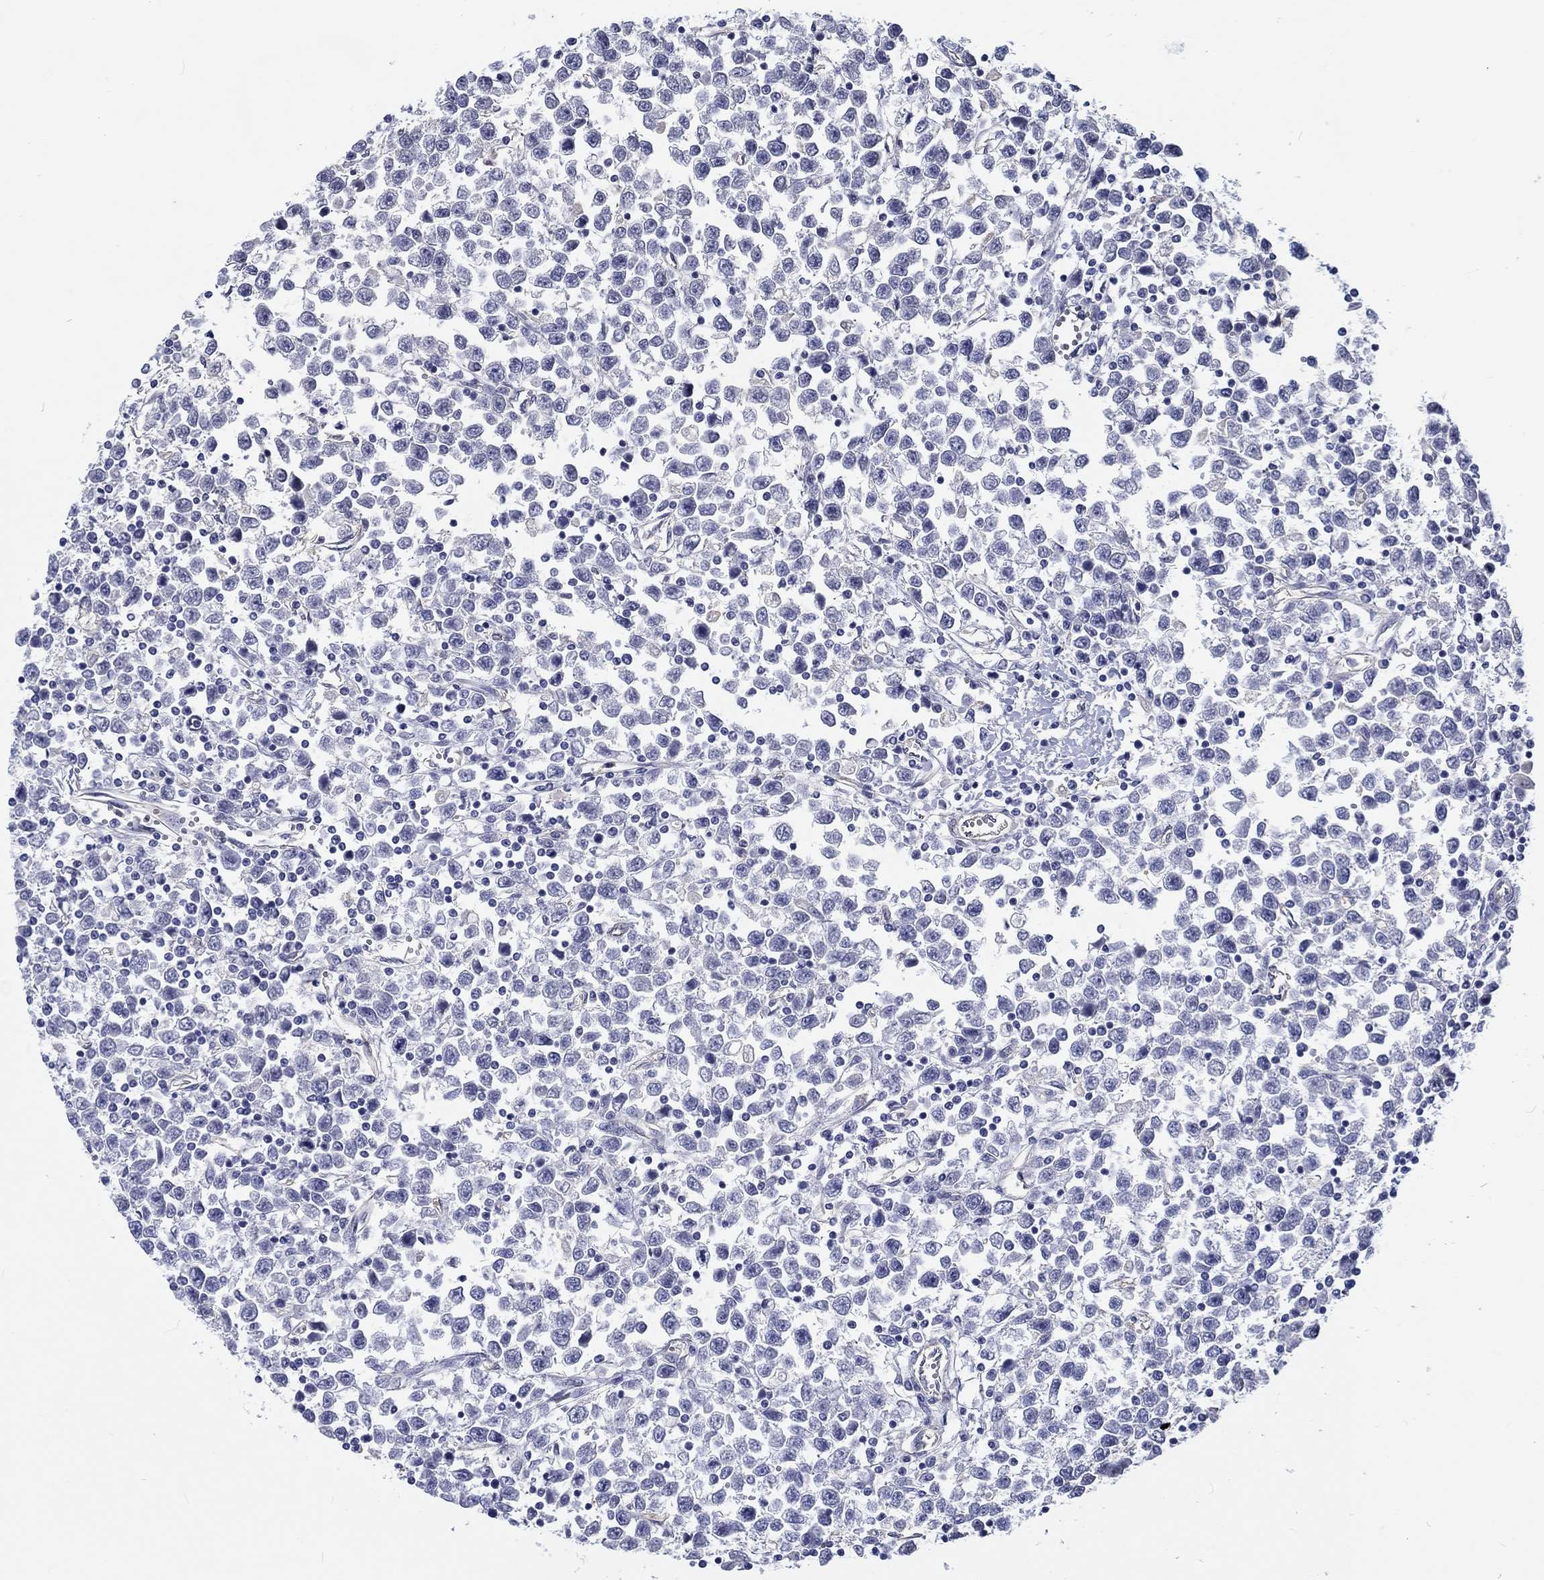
{"staining": {"intensity": "negative", "quantity": "none", "location": "none"}, "tissue": "testis cancer", "cell_type": "Tumor cells", "image_type": "cancer", "snomed": [{"axis": "morphology", "description": "Seminoma, NOS"}, {"axis": "topography", "description": "Testis"}], "caption": "Testis seminoma stained for a protein using immunohistochemistry demonstrates no expression tumor cells.", "gene": "CDY2B", "patient": {"sex": "male", "age": 34}}